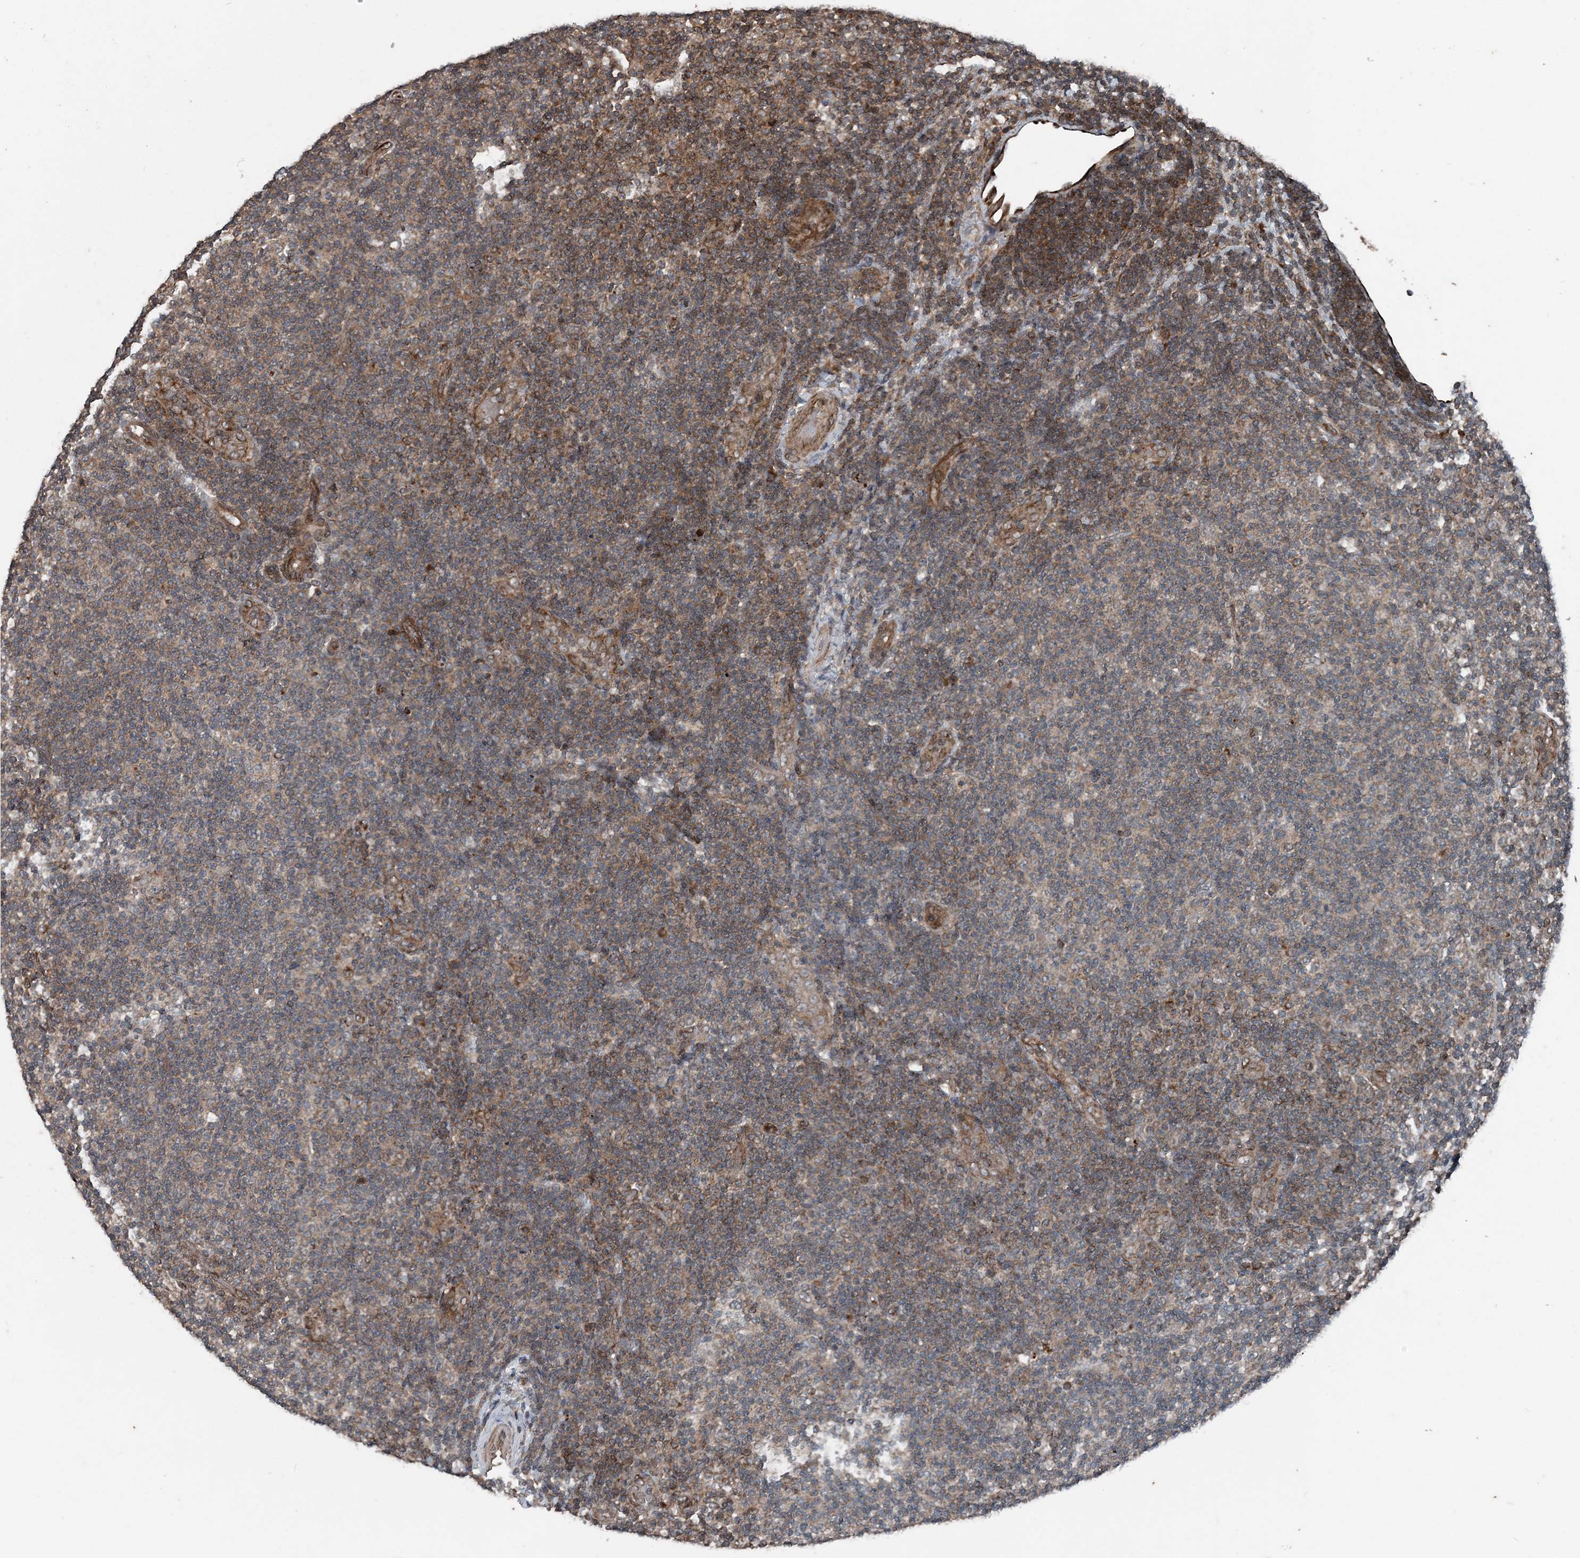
{"staining": {"intensity": "negative", "quantity": "none", "location": "none"}, "tissue": "lymphoma", "cell_type": "Tumor cells", "image_type": "cancer", "snomed": [{"axis": "morphology", "description": "Malignant lymphoma, non-Hodgkin's type, Low grade"}, {"axis": "topography", "description": "Lymph node"}], "caption": "Immunohistochemistry histopathology image of human malignant lymphoma, non-Hodgkin's type (low-grade) stained for a protein (brown), which exhibits no expression in tumor cells. The staining was performed using DAB (3,3'-diaminobenzidine) to visualize the protein expression in brown, while the nuclei were stained in blue with hematoxylin (Magnification: 20x).", "gene": "CFL1", "patient": {"sex": "male", "age": 83}}